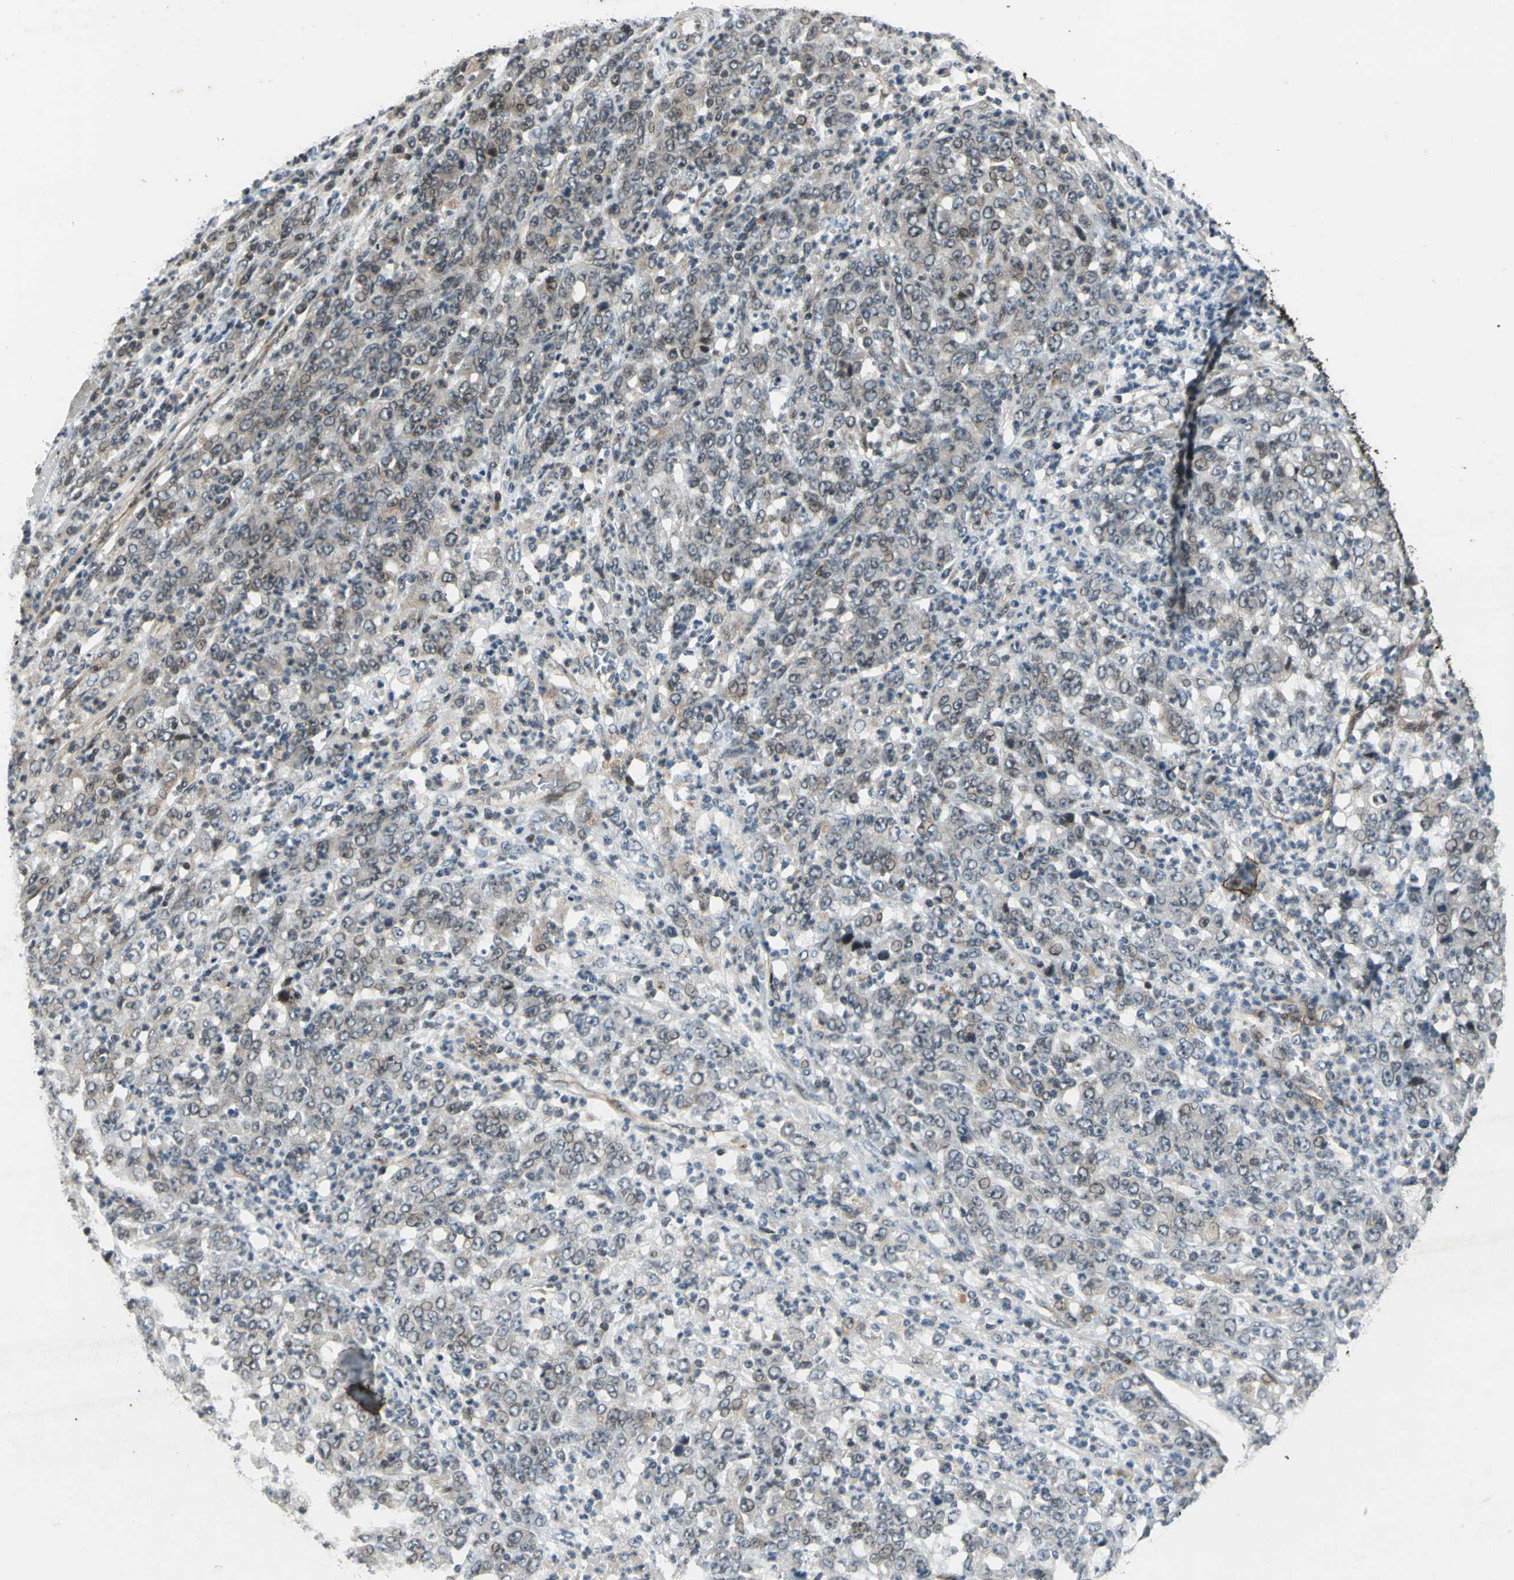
{"staining": {"intensity": "weak", "quantity": "<25%", "location": "nuclear"}, "tissue": "stomach cancer", "cell_type": "Tumor cells", "image_type": "cancer", "snomed": [{"axis": "morphology", "description": "Adenocarcinoma, NOS"}, {"axis": "topography", "description": "Stomach, lower"}], "caption": "IHC micrograph of stomach cancer stained for a protein (brown), which displays no positivity in tumor cells.", "gene": "BRIP1", "patient": {"sex": "female", "age": 71}}